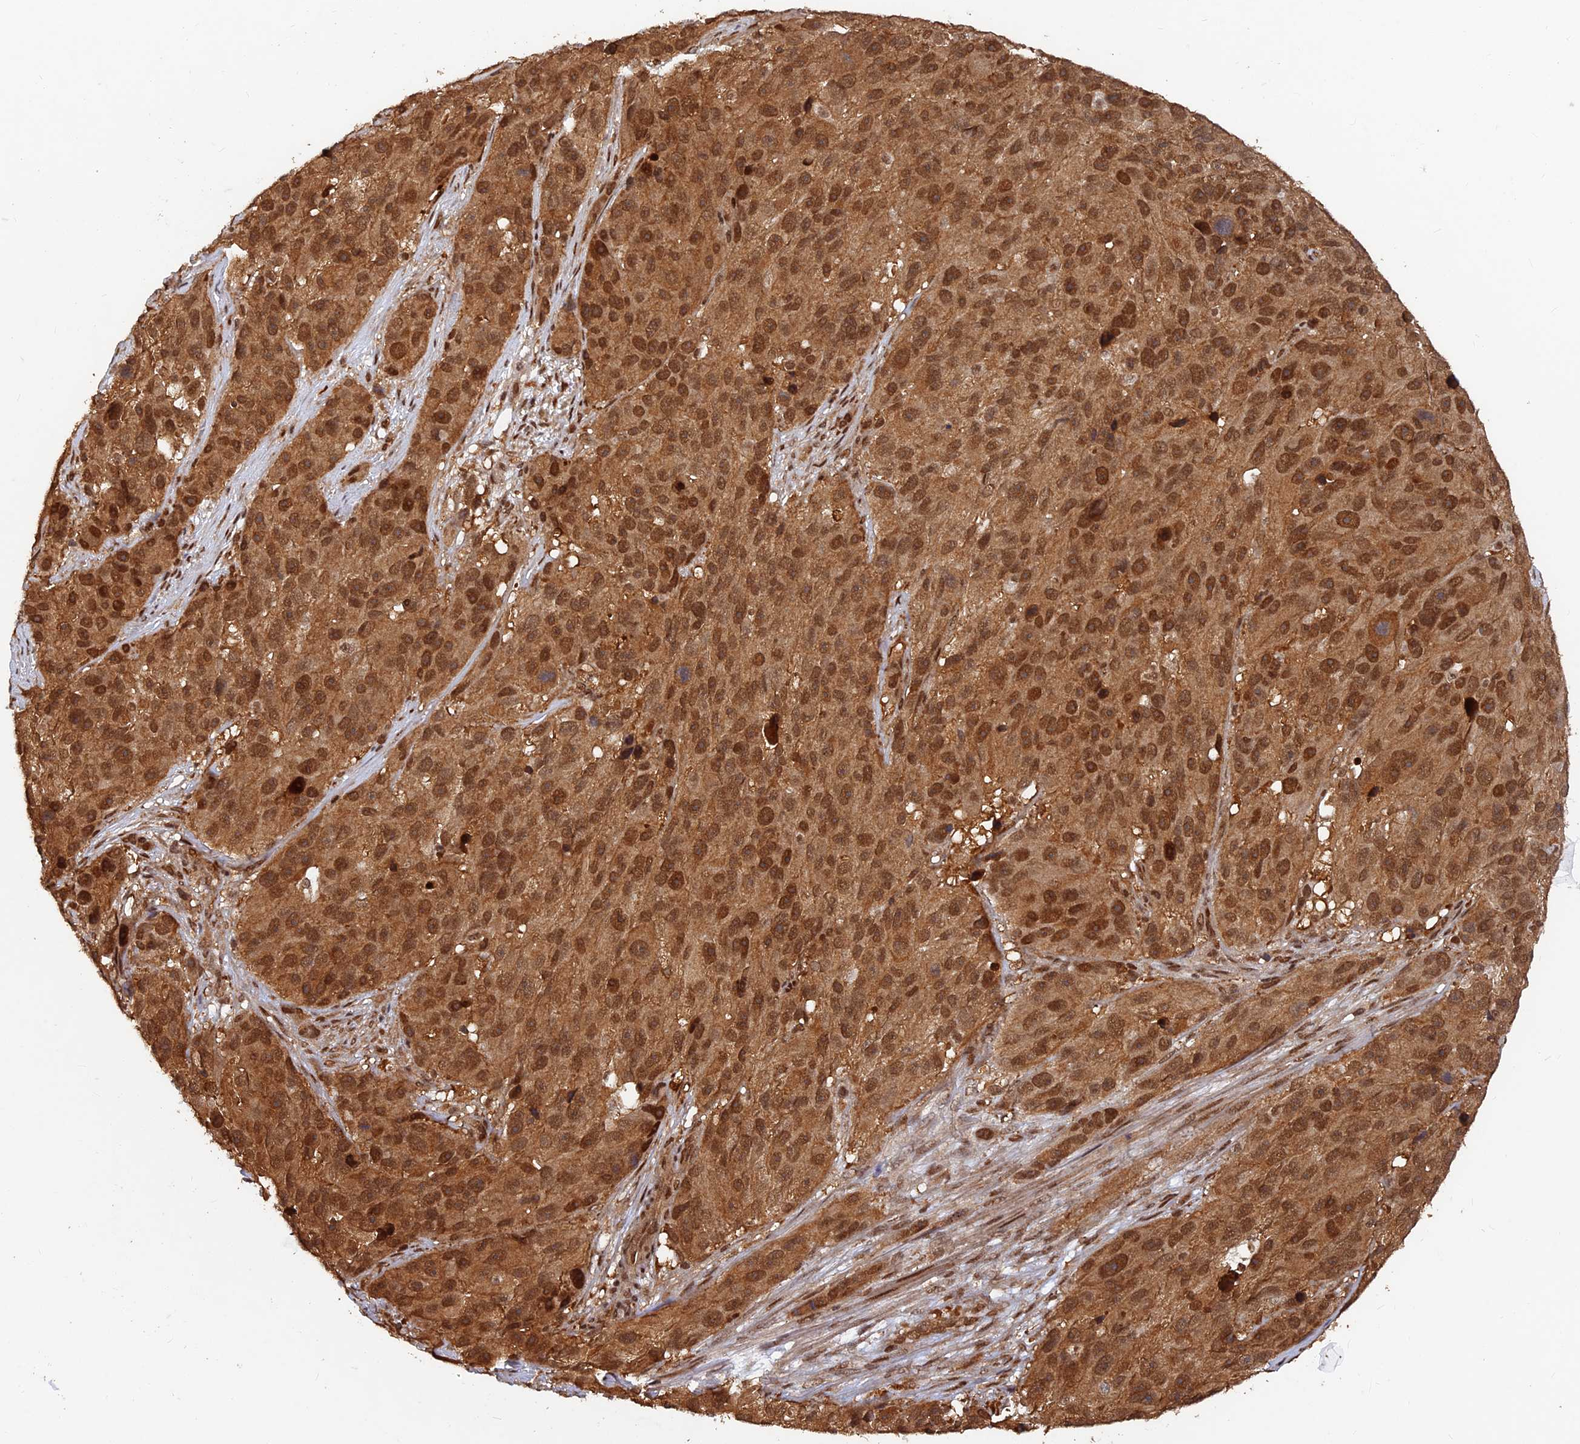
{"staining": {"intensity": "moderate", "quantity": ">75%", "location": "cytoplasmic/membranous,nuclear"}, "tissue": "melanoma", "cell_type": "Tumor cells", "image_type": "cancer", "snomed": [{"axis": "morphology", "description": "Malignant melanoma, NOS"}, {"axis": "topography", "description": "Skin"}], "caption": "Immunohistochemistry photomicrograph of neoplastic tissue: melanoma stained using IHC displays medium levels of moderate protein expression localized specifically in the cytoplasmic/membranous and nuclear of tumor cells, appearing as a cytoplasmic/membranous and nuclear brown color.", "gene": "FAM53C", "patient": {"sex": "male", "age": 84}}